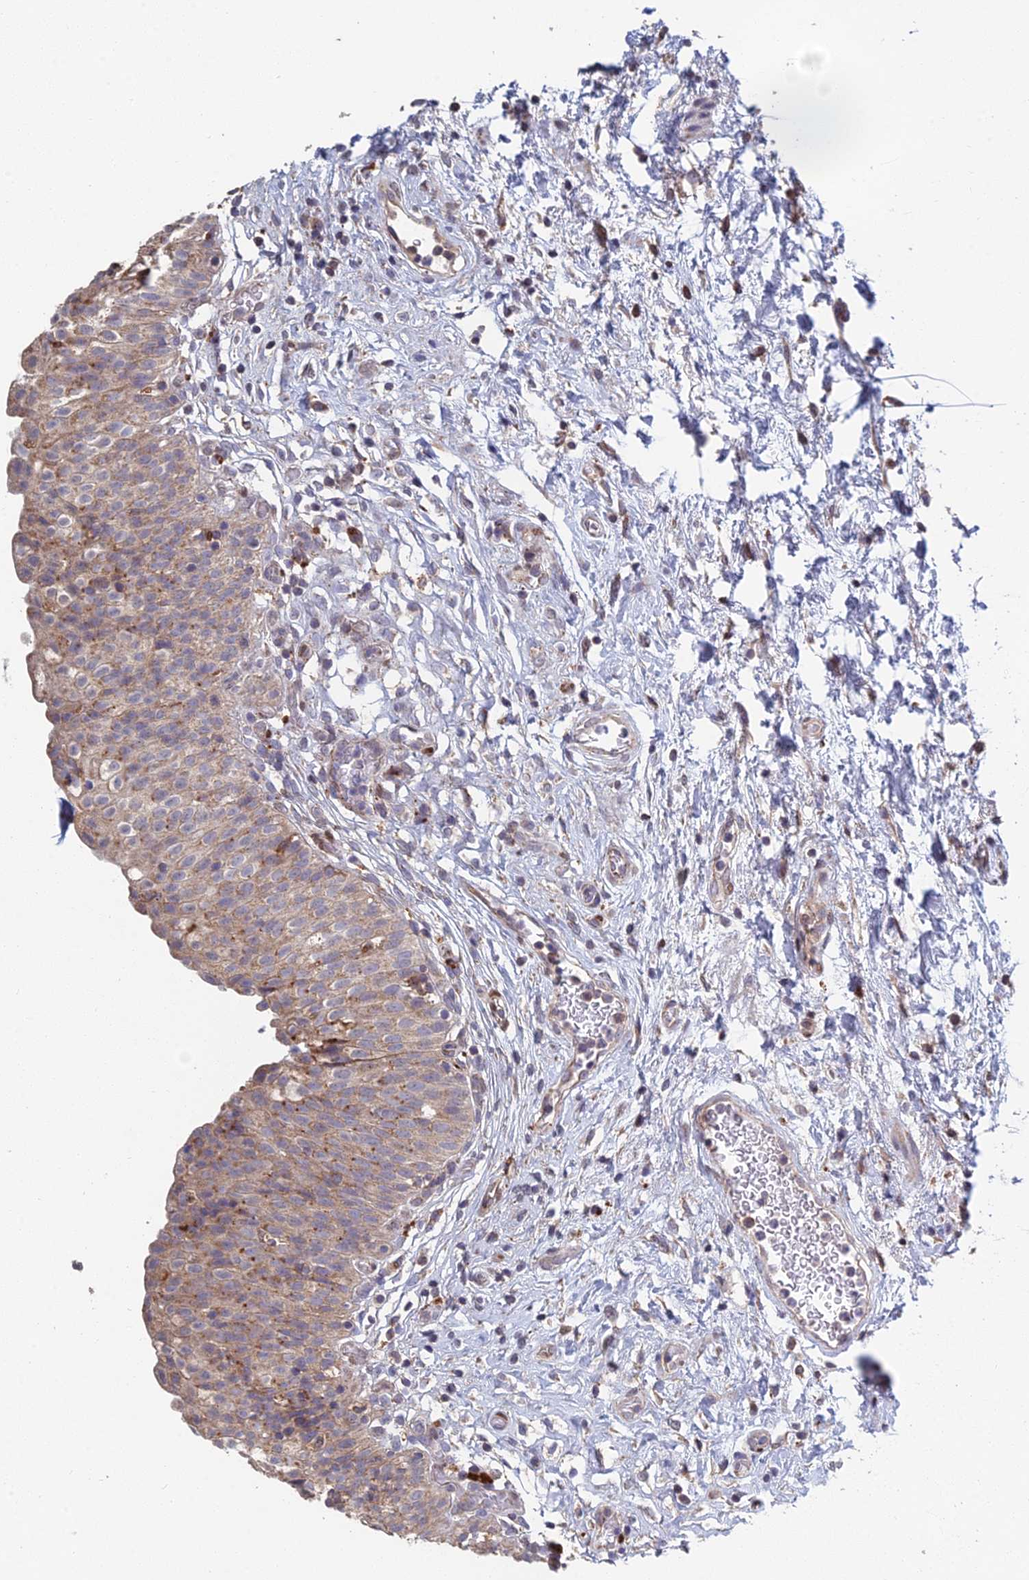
{"staining": {"intensity": "weak", "quantity": ">75%", "location": "cytoplasmic/membranous"}, "tissue": "urinary bladder", "cell_type": "Urothelial cells", "image_type": "normal", "snomed": [{"axis": "morphology", "description": "Normal tissue, NOS"}, {"axis": "topography", "description": "Urinary bladder"}], "caption": "This micrograph displays immunohistochemistry staining of unremarkable human urinary bladder, with low weak cytoplasmic/membranous expression in about >75% of urothelial cells.", "gene": "FOXS1", "patient": {"sex": "male", "age": 55}}